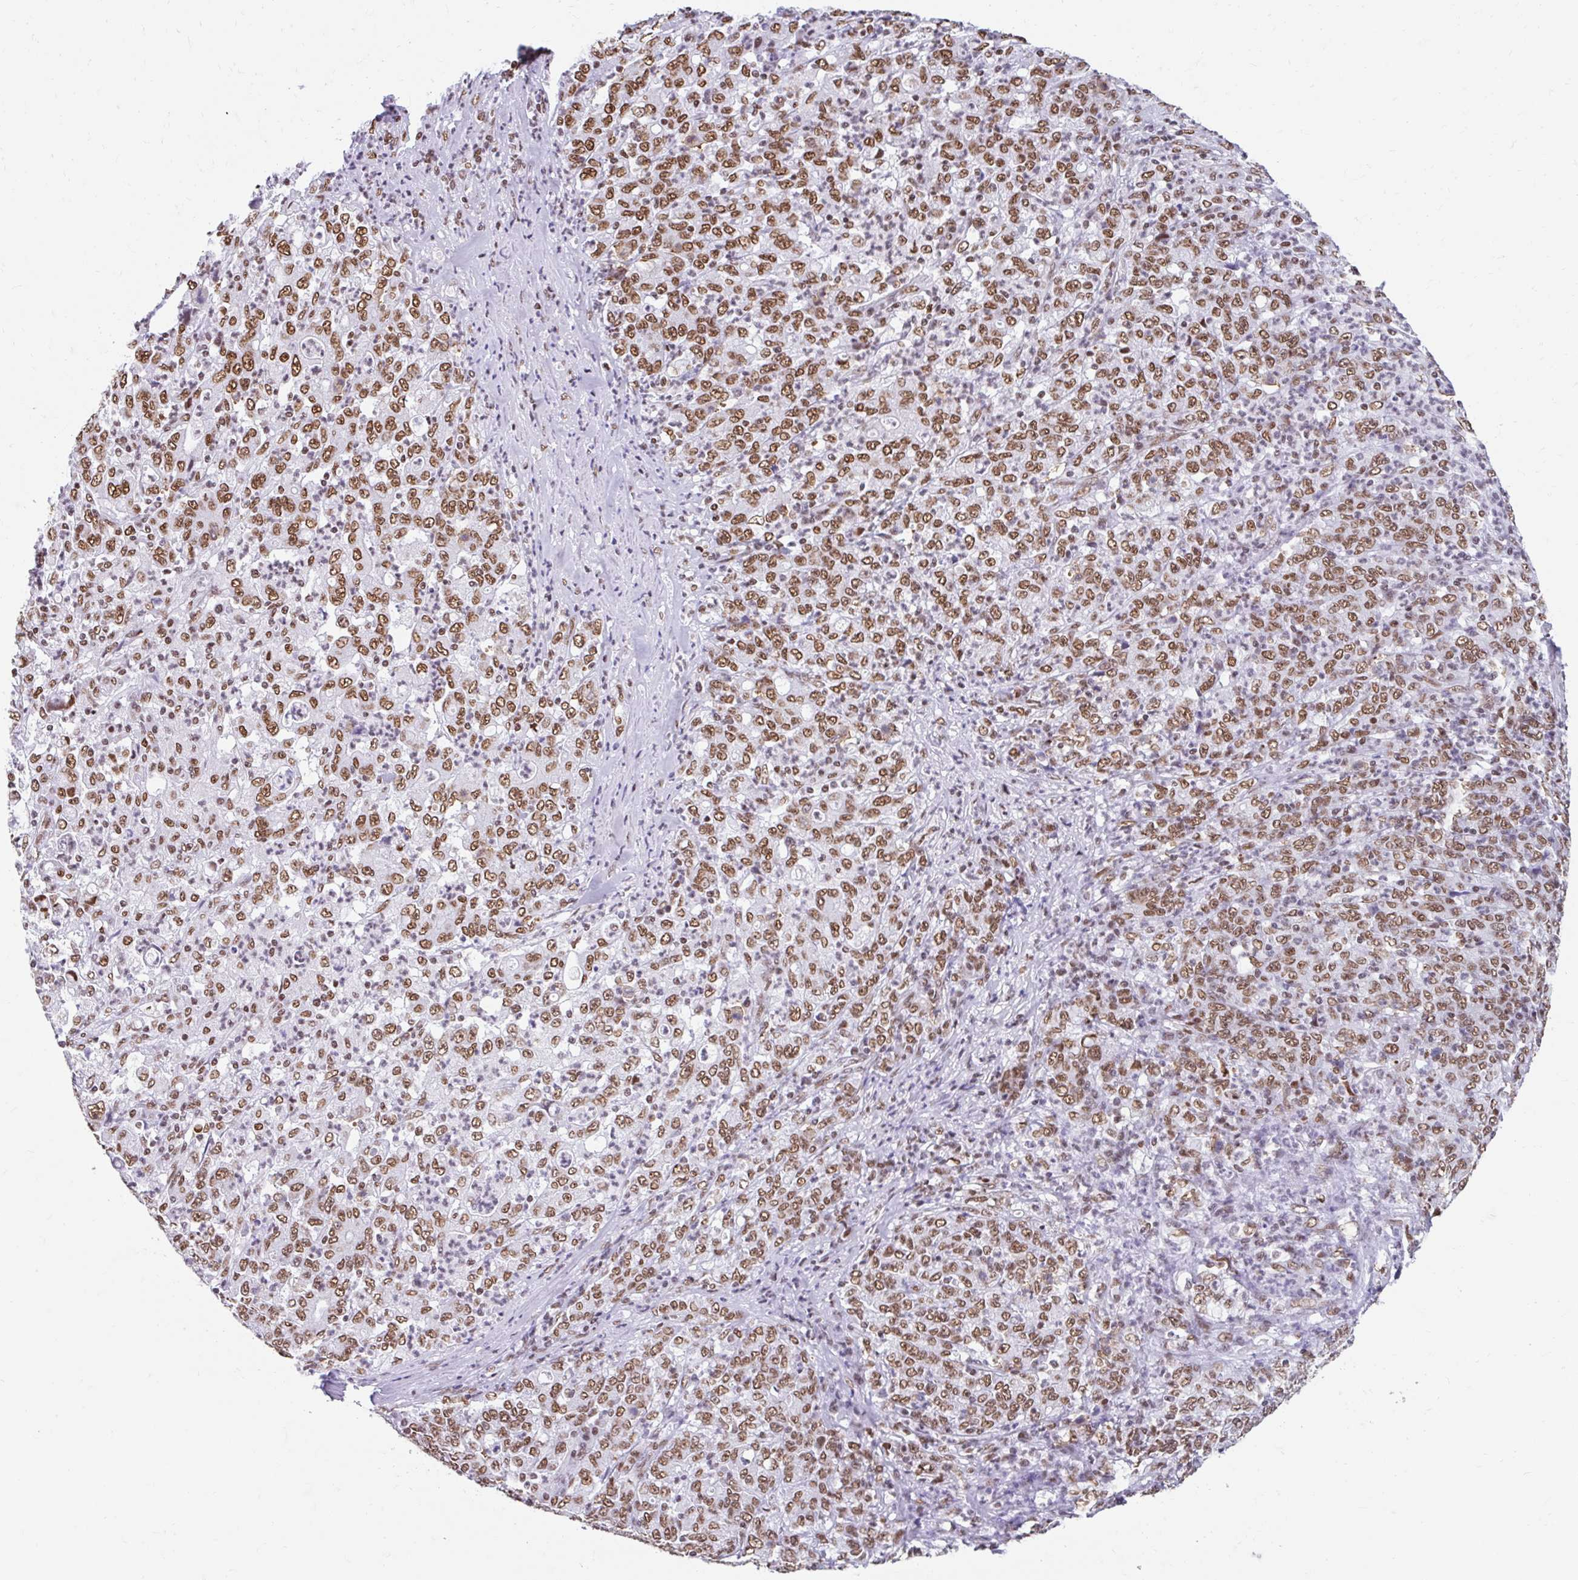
{"staining": {"intensity": "moderate", "quantity": ">75%", "location": "nuclear"}, "tissue": "stomach cancer", "cell_type": "Tumor cells", "image_type": "cancer", "snomed": [{"axis": "morphology", "description": "Adenocarcinoma, NOS"}, {"axis": "topography", "description": "Stomach, lower"}], "caption": "Protein expression analysis of stomach cancer demonstrates moderate nuclear staining in approximately >75% of tumor cells.", "gene": "KHDRBS1", "patient": {"sex": "female", "age": 71}}